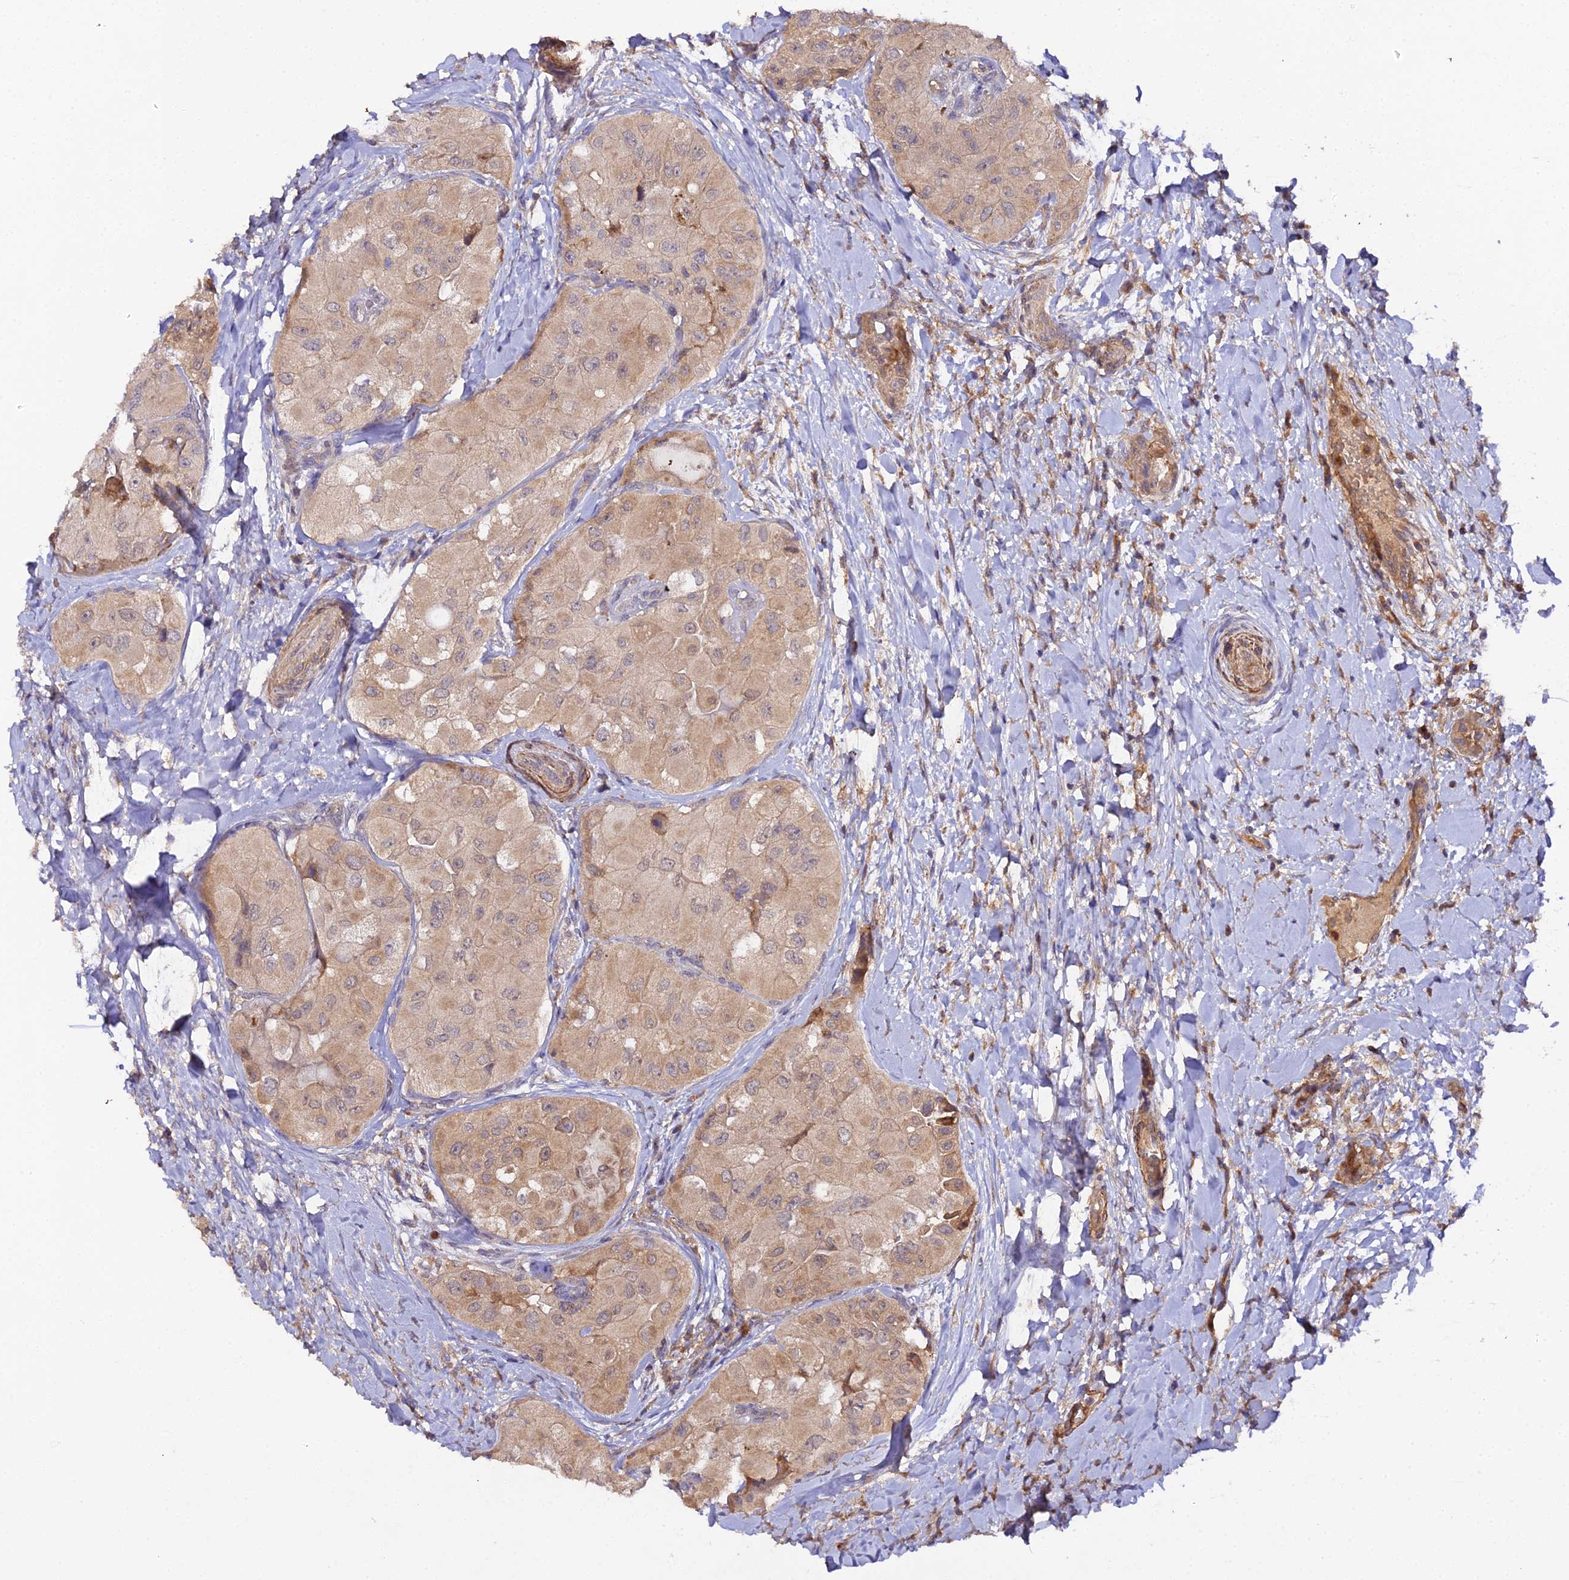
{"staining": {"intensity": "moderate", "quantity": ">75%", "location": "cytoplasmic/membranous"}, "tissue": "thyroid cancer", "cell_type": "Tumor cells", "image_type": "cancer", "snomed": [{"axis": "morphology", "description": "Normal tissue, NOS"}, {"axis": "morphology", "description": "Papillary adenocarcinoma, NOS"}, {"axis": "topography", "description": "Thyroid gland"}], "caption": "This is a micrograph of immunohistochemistry (IHC) staining of thyroid cancer (papillary adenocarcinoma), which shows moderate expression in the cytoplasmic/membranous of tumor cells.", "gene": "TRIM26", "patient": {"sex": "female", "age": 59}}